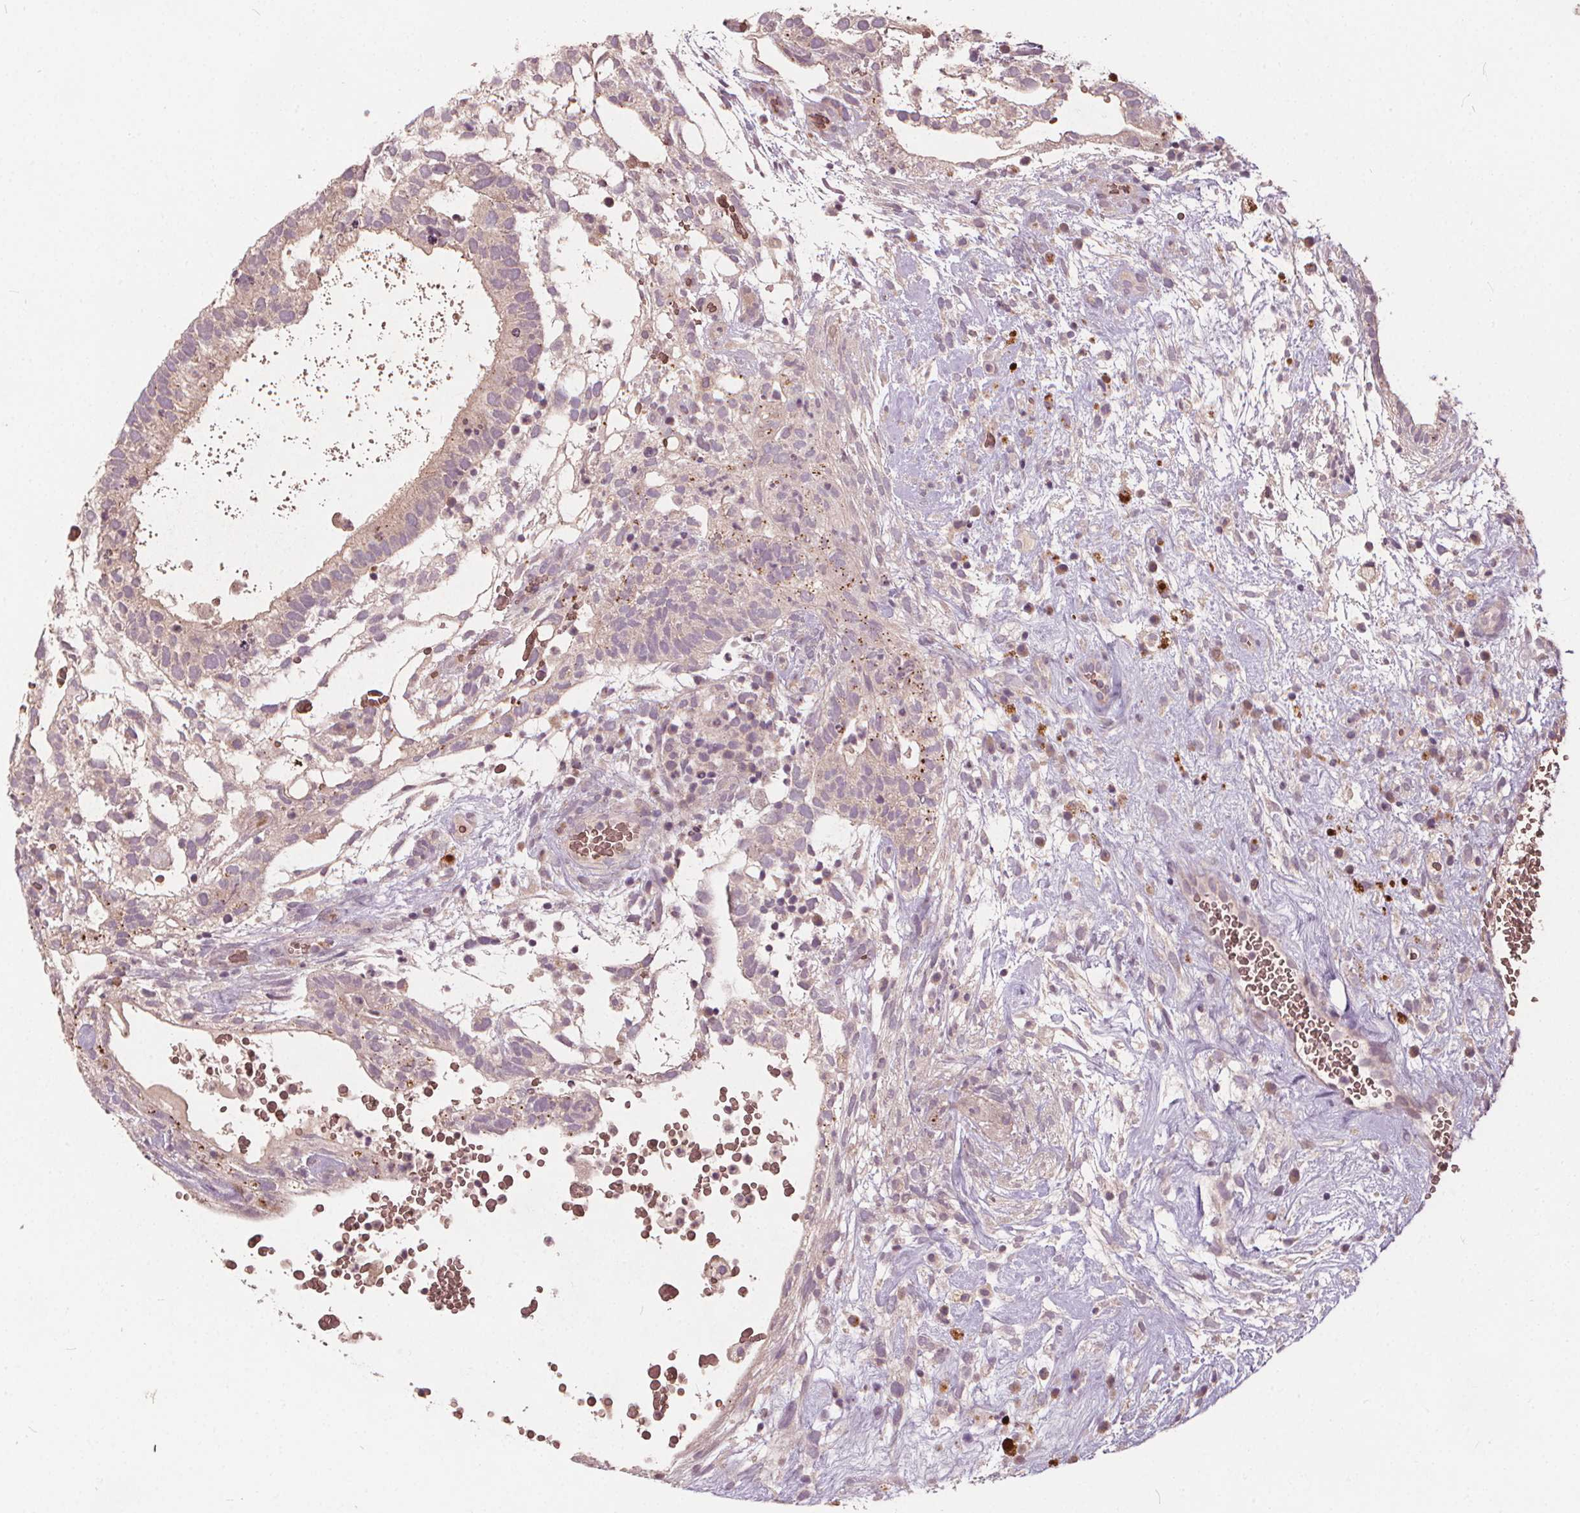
{"staining": {"intensity": "weak", "quantity": "25%-75%", "location": "cytoplasmic/membranous"}, "tissue": "testis cancer", "cell_type": "Tumor cells", "image_type": "cancer", "snomed": [{"axis": "morphology", "description": "Normal tissue, NOS"}, {"axis": "morphology", "description": "Carcinoma, Embryonal, NOS"}, {"axis": "topography", "description": "Testis"}], "caption": "Immunohistochemical staining of testis cancer (embryonal carcinoma) demonstrates weak cytoplasmic/membranous protein expression in approximately 25%-75% of tumor cells.", "gene": "IPO13", "patient": {"sex": "male", "age": 32}}